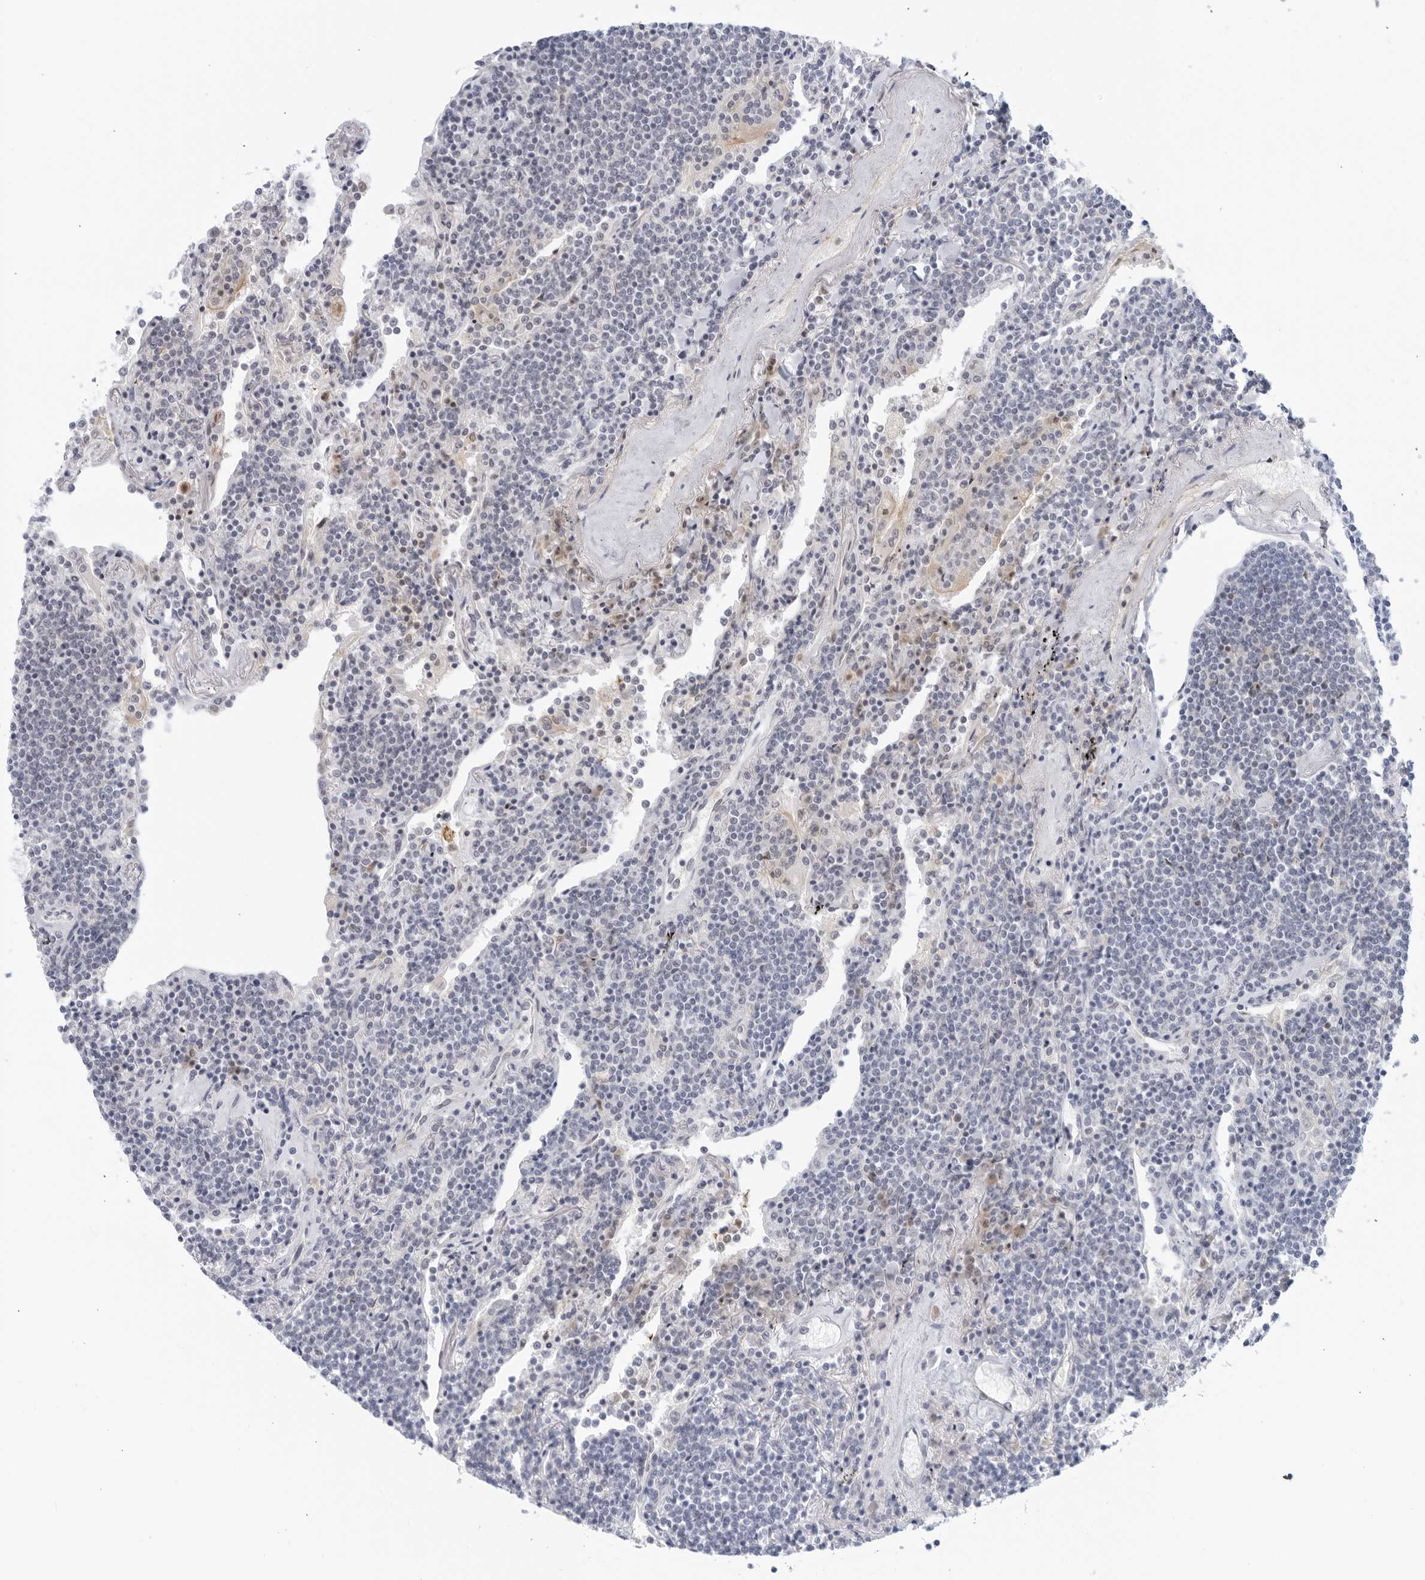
{"staining": {"intensity": "negative", "quantity": "none", "location": "none"}, "tissue": "lymphoma", "cell_type": "Tumor cells", "image_type": "cancer", "snomed": [{"axis": "morphology", "description": "Malignant lymphoma, non-Hodgkin's type, Low grade"}, {"axis": "topography", "description": "Lung"}], "caption": "Immunohistochemistry (IHC) histopathology image of neoplastic tissue: human lymphoma stained with DAB demonstrates no significant protein staining in tumor cells.", "gene": "FGG", "patient": {"sex": "female", "age": 71}}